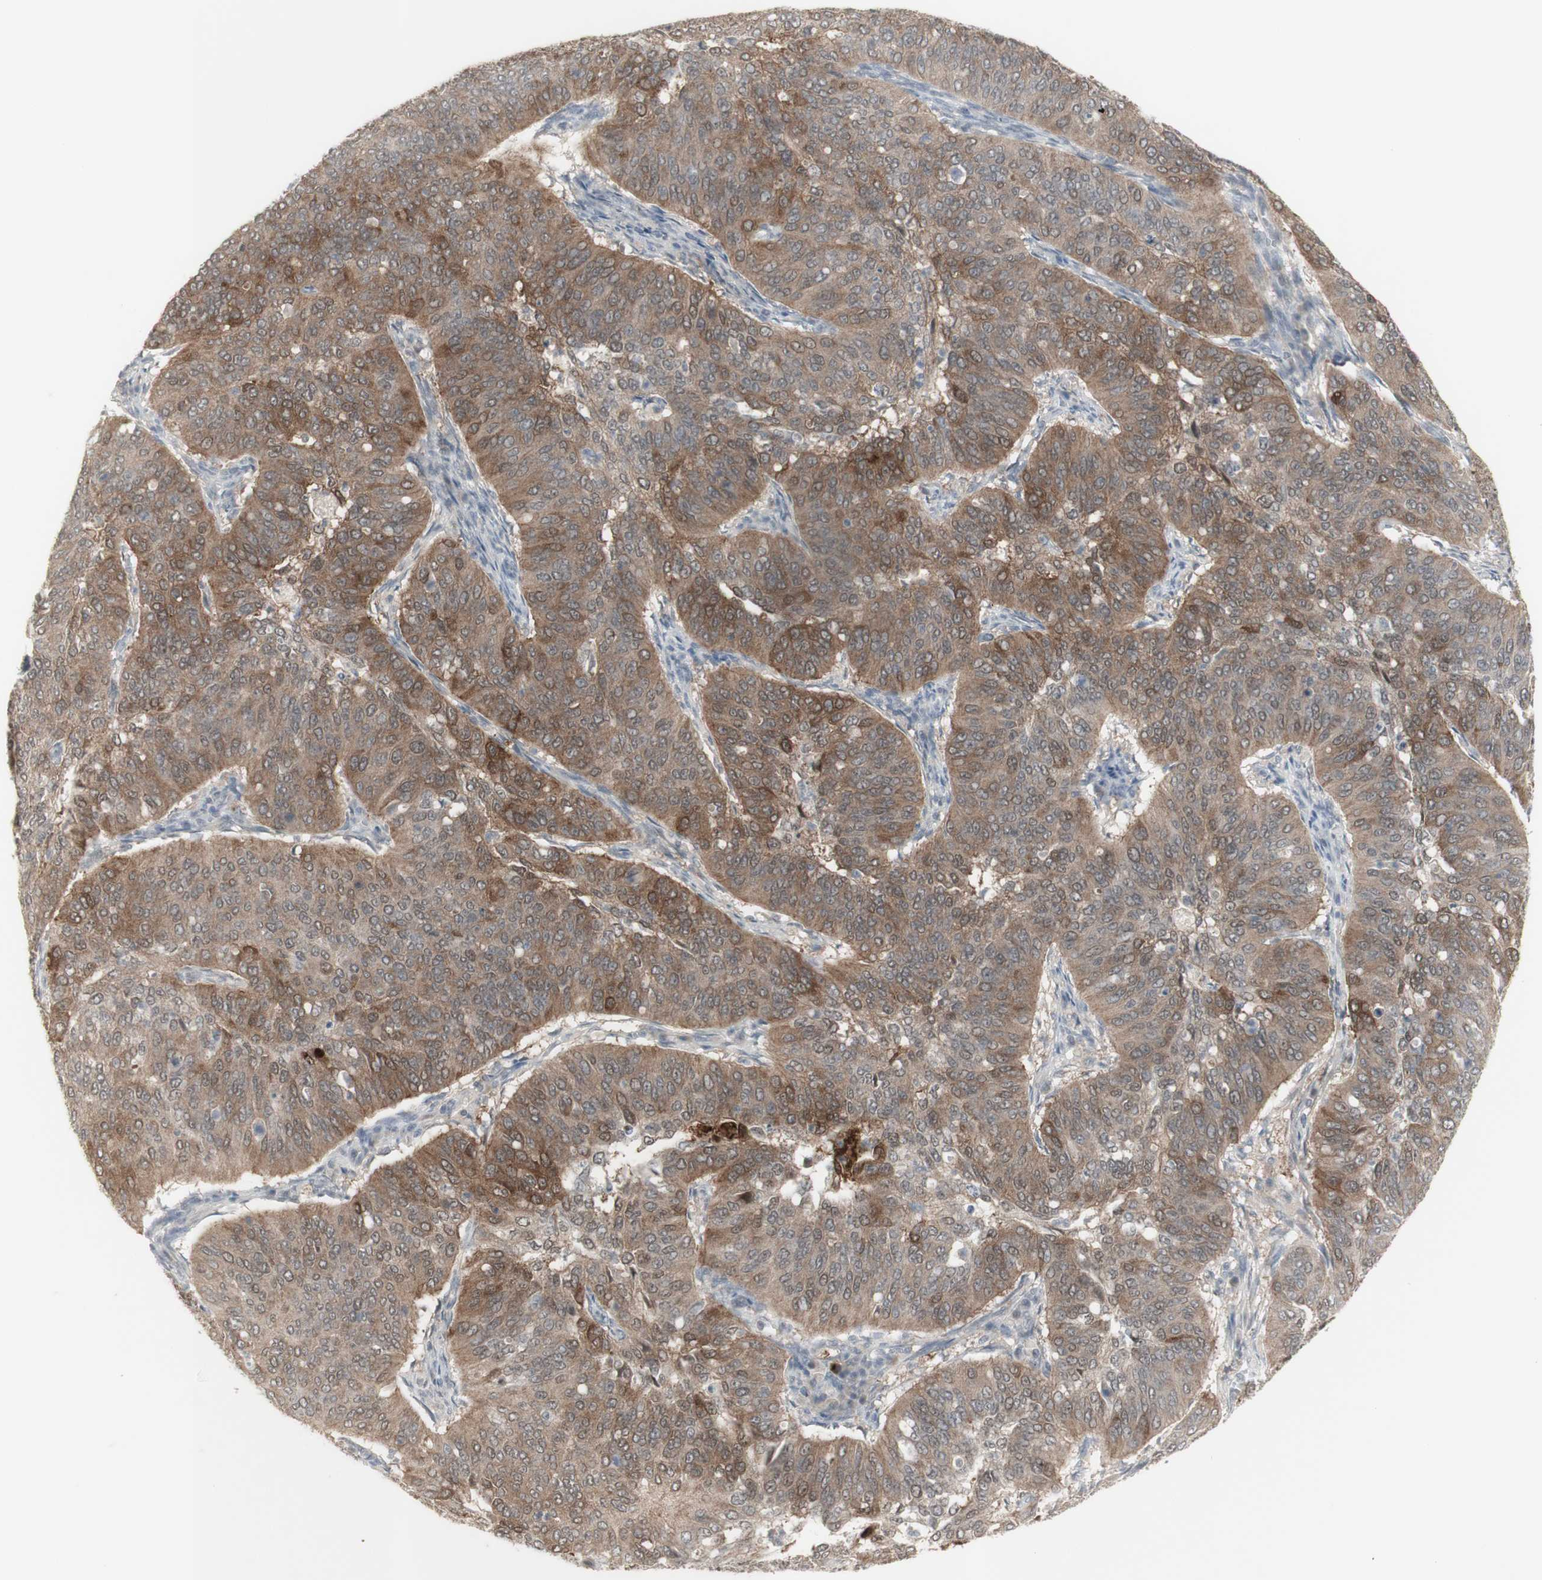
{"staining": {"intensity": "moderate", "quantity": ">75%", "location": "cytoplasmic/membranous"}, "tissue": "cervical cancer", "cell_type": "Tumor cells", "image_type": "cancer", "snomed": [{"axis": "morphology", "description": "Normal tissue, NOS"}, {"axis": "morphology", "description": "Squamous cell carcinoma, NOS"}, {"axis": "topography", "description": "Cervix"}], "caption": "Immunohistochemistry (IHC) micrograph of cervical cancer (squamous cell carcinoma) stained for a protein (brown), which demonstrates medium levels of moderate cytoplasmic/membranous staining in approximately >75% of tumor cells.", "gene": "C1orf116", "patient": {"sex": "female", "age": 39}}